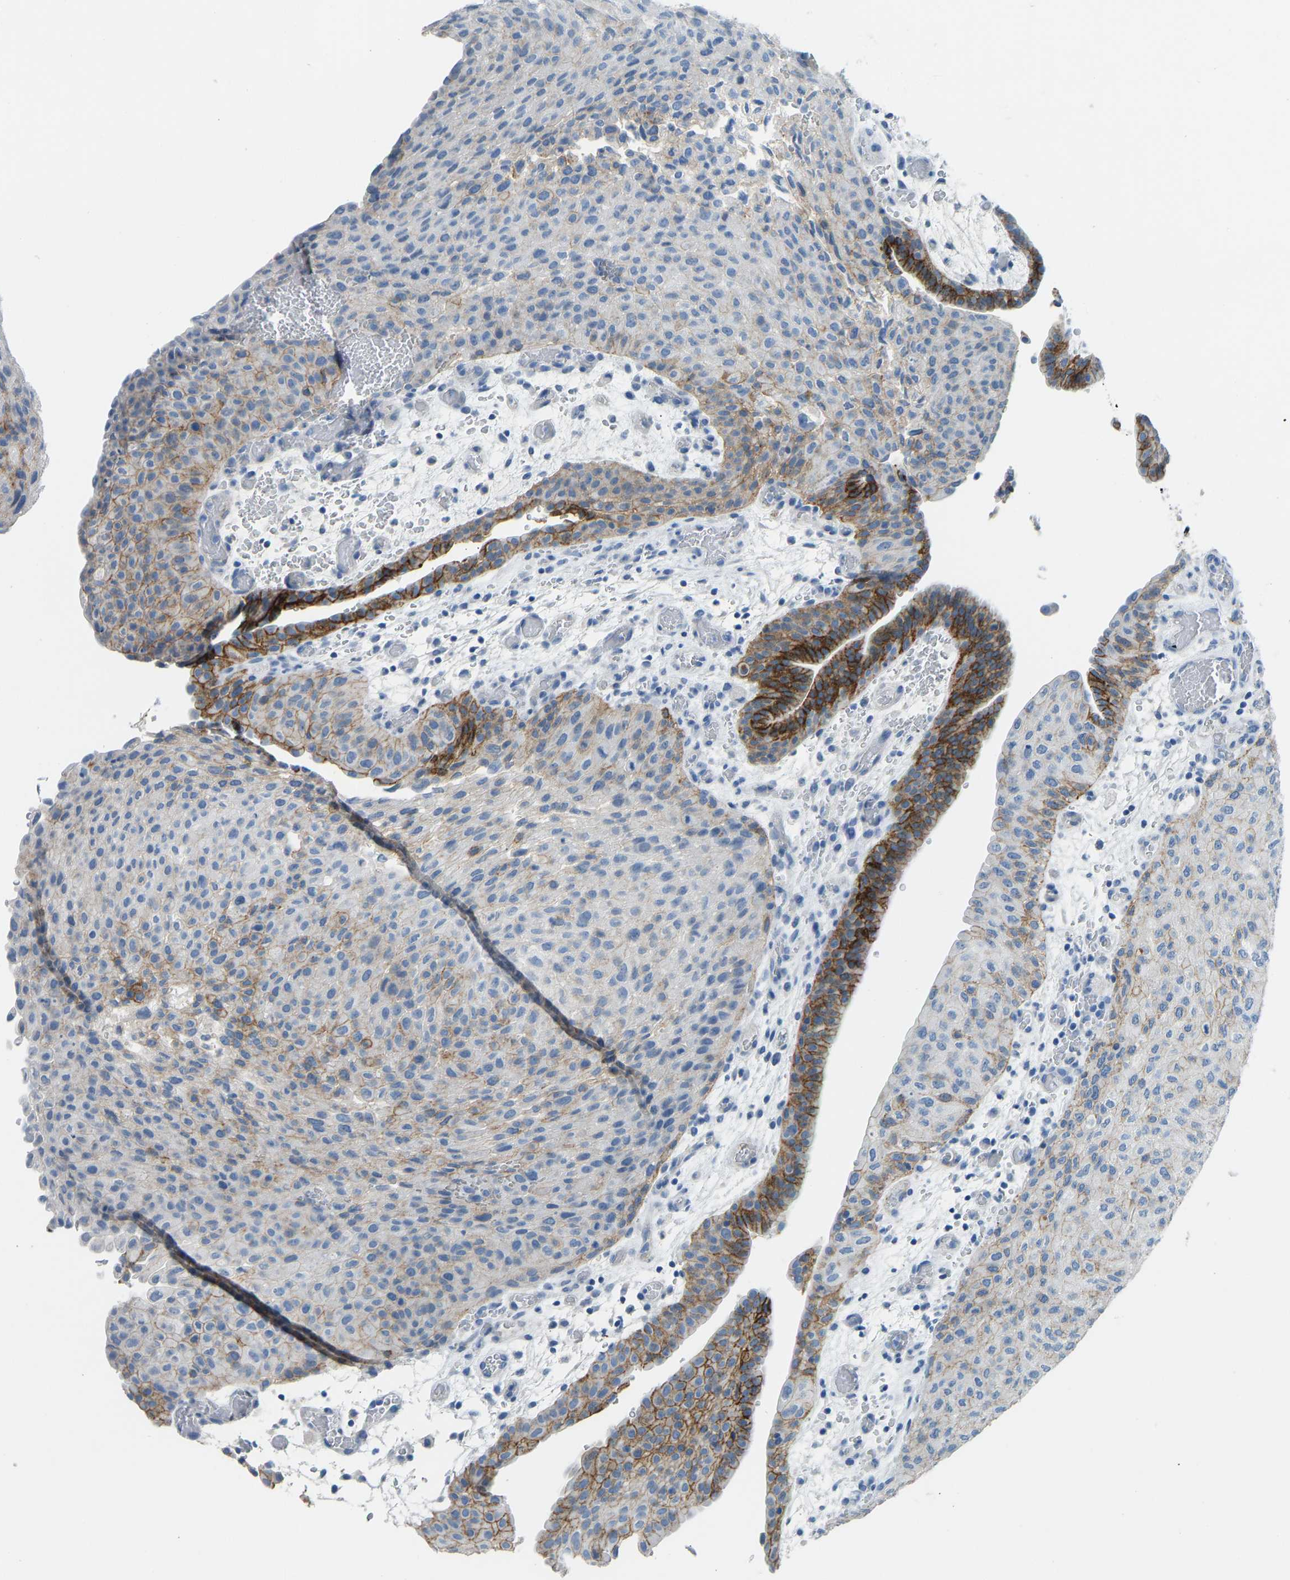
{"staining": {"intensity": "moderate", "quantity": "<25%", "location": "cytoplasmic/membranous"}, "tissue": "urothelial cancer", "cell_type": "Tumor cells", "image_type": "cancer", "snomed": [{"axis": "morphology", "description": "Urothelial carcinoma, Low grade"}, {"axis": "morphology", "description": "Urothelial carcinoma, High grade"}, {"axis": "topography", "description": "Urinary bladder"}], "caption": "Protein expression analysis of human low-grade urothelial carcinoma reveals moderate cytoplasmic/membranous staining in approximately <25% of tumor cells.", "gene": "ATP1A1", "patient": {"sex": "male", "age": 35}}